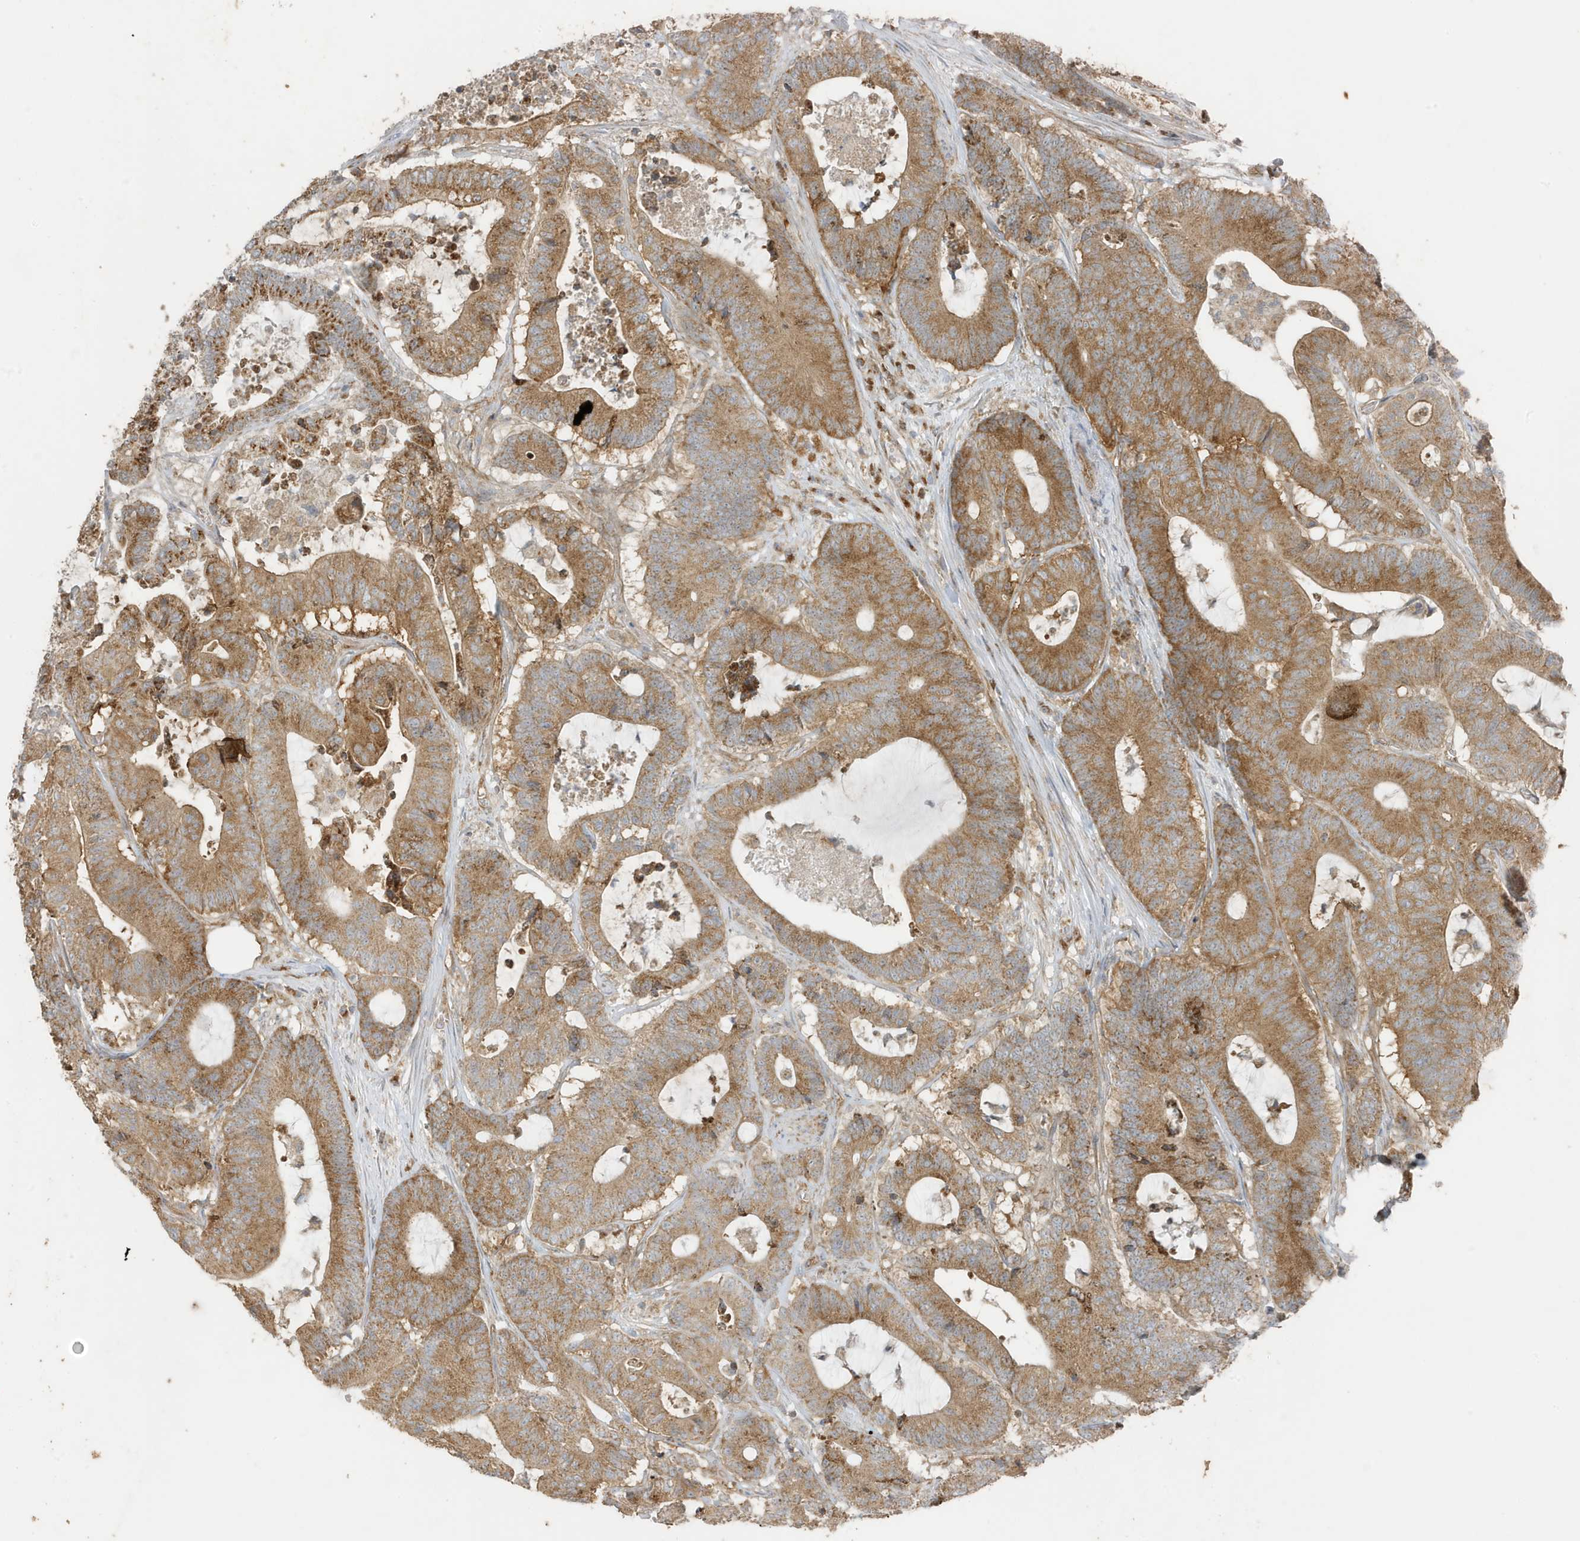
{"staining": {"intensity": "moderate", "quantity": ">75%", "location": "cytoplasmic/membranous"}, "tissue": "colorectal cancer", "cell_type": "Tumor cells", "image_type": "cancer", "snomed": [{"axis": "morphology", "description": "Adenocarcinoma, NOS"}, {"axis": "topography", "description": "Colon"}], "caption": "Tumor cells demonstrate medium levels of moderate cytoplasmic/membranous positivity in approximately >75% of cells in adenocarcinoma (colorectal). (Brightfield microscopy of DAB IHC at high magnification).", "gene": "GOLGA4", "patient": {"sex": "female", "age": 84}}